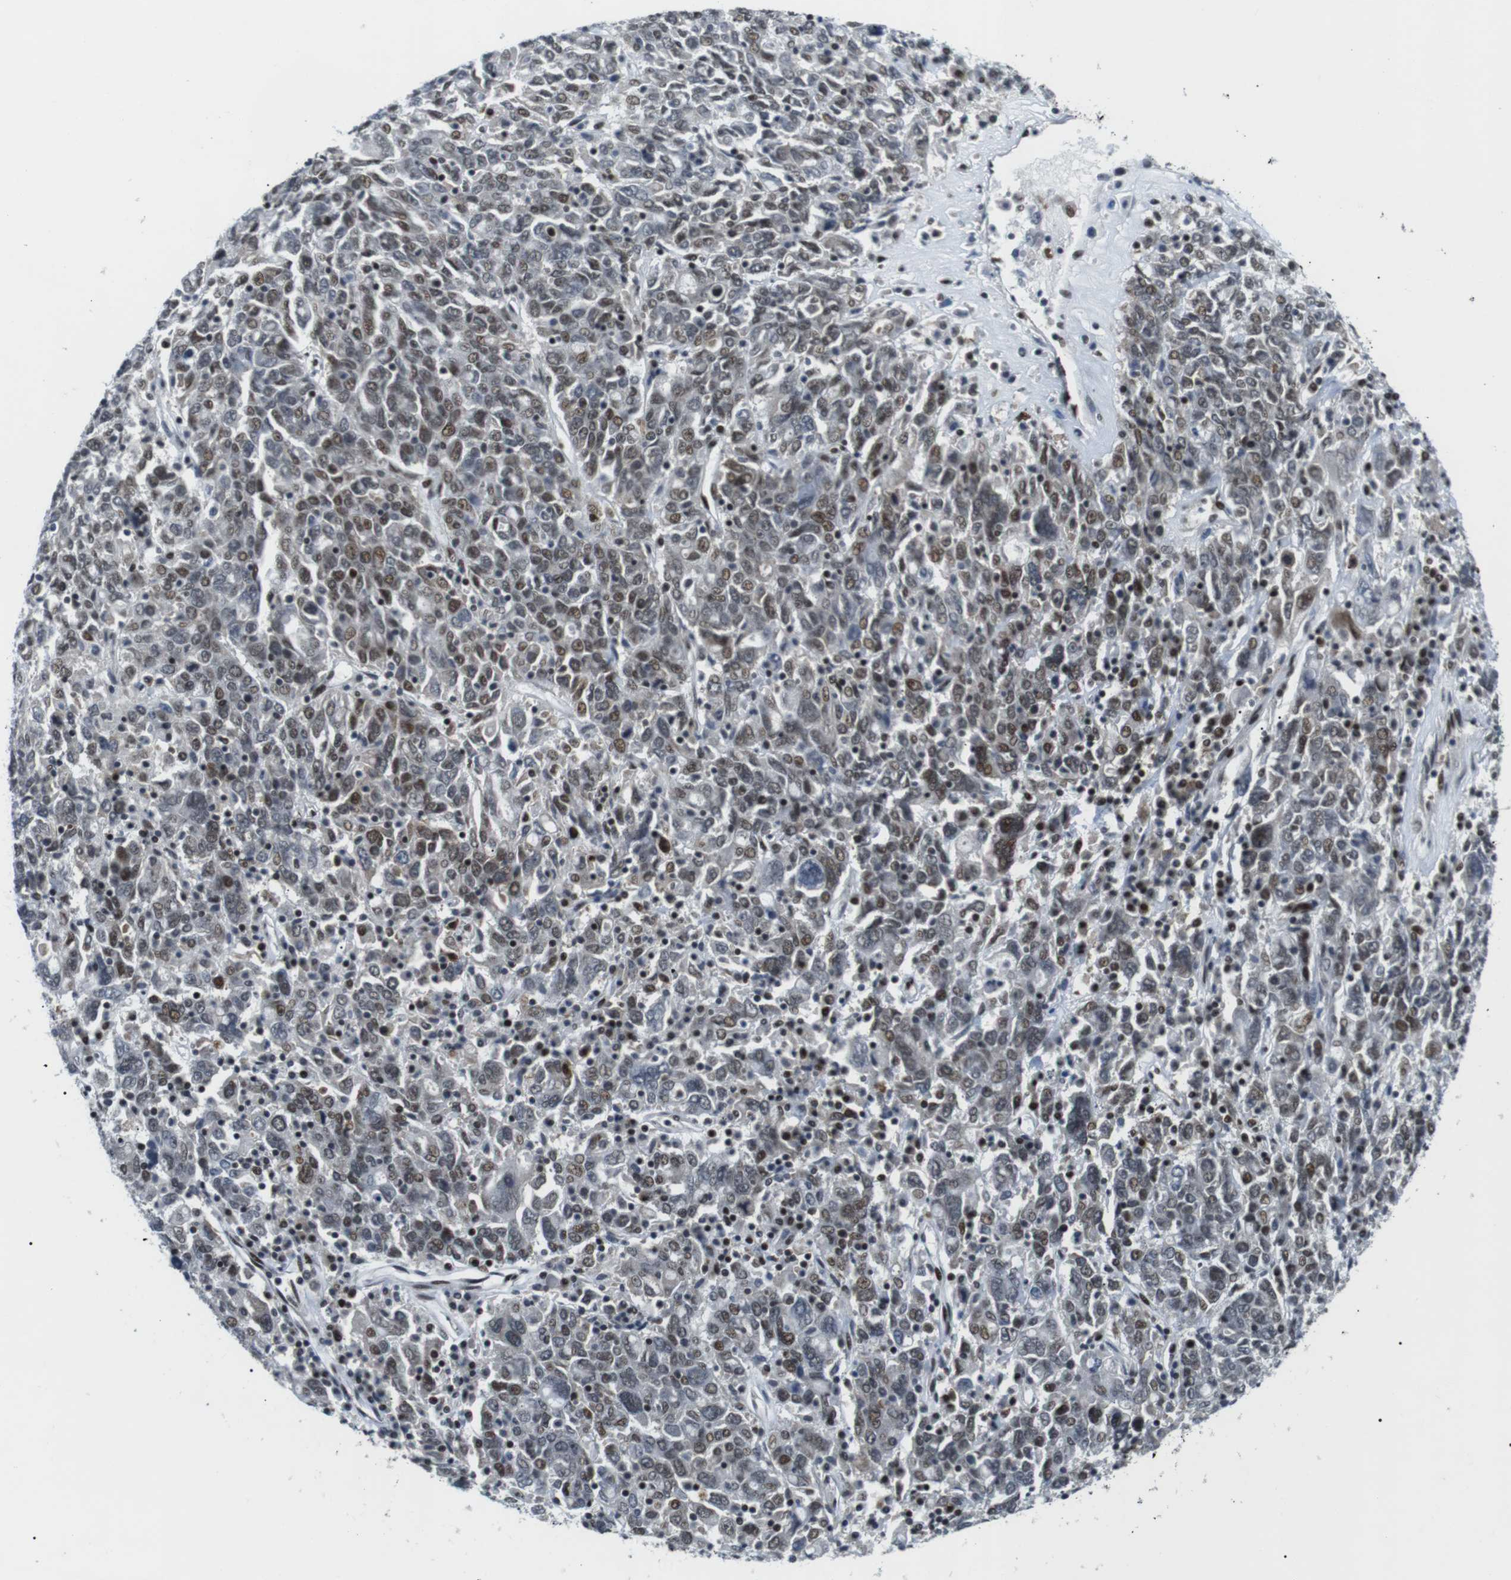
{"staining": {"intensity": "moderate", "quantity": "25%-75%", "location": "nuclear"}, "tissue": "ovarian cancer", "cell_type": "Tumor cells", "image_type": "cancer", "snomed": [{"axis": "morphology", "description": "Carcinoma, endometroid"}, {"axis": "topography", "description": "Ovary"}], "caption": "Tumor cells show moderate nuclear positivity in about 25%-75% of cells in endometroid carcinoma (ovarian). (DAB (3,3'-diaminobenzidine) = brown stain, brightfield microscopy at high magnification).", "gene": "CDC27", "patient": {"sex": "female", "age": 62}}